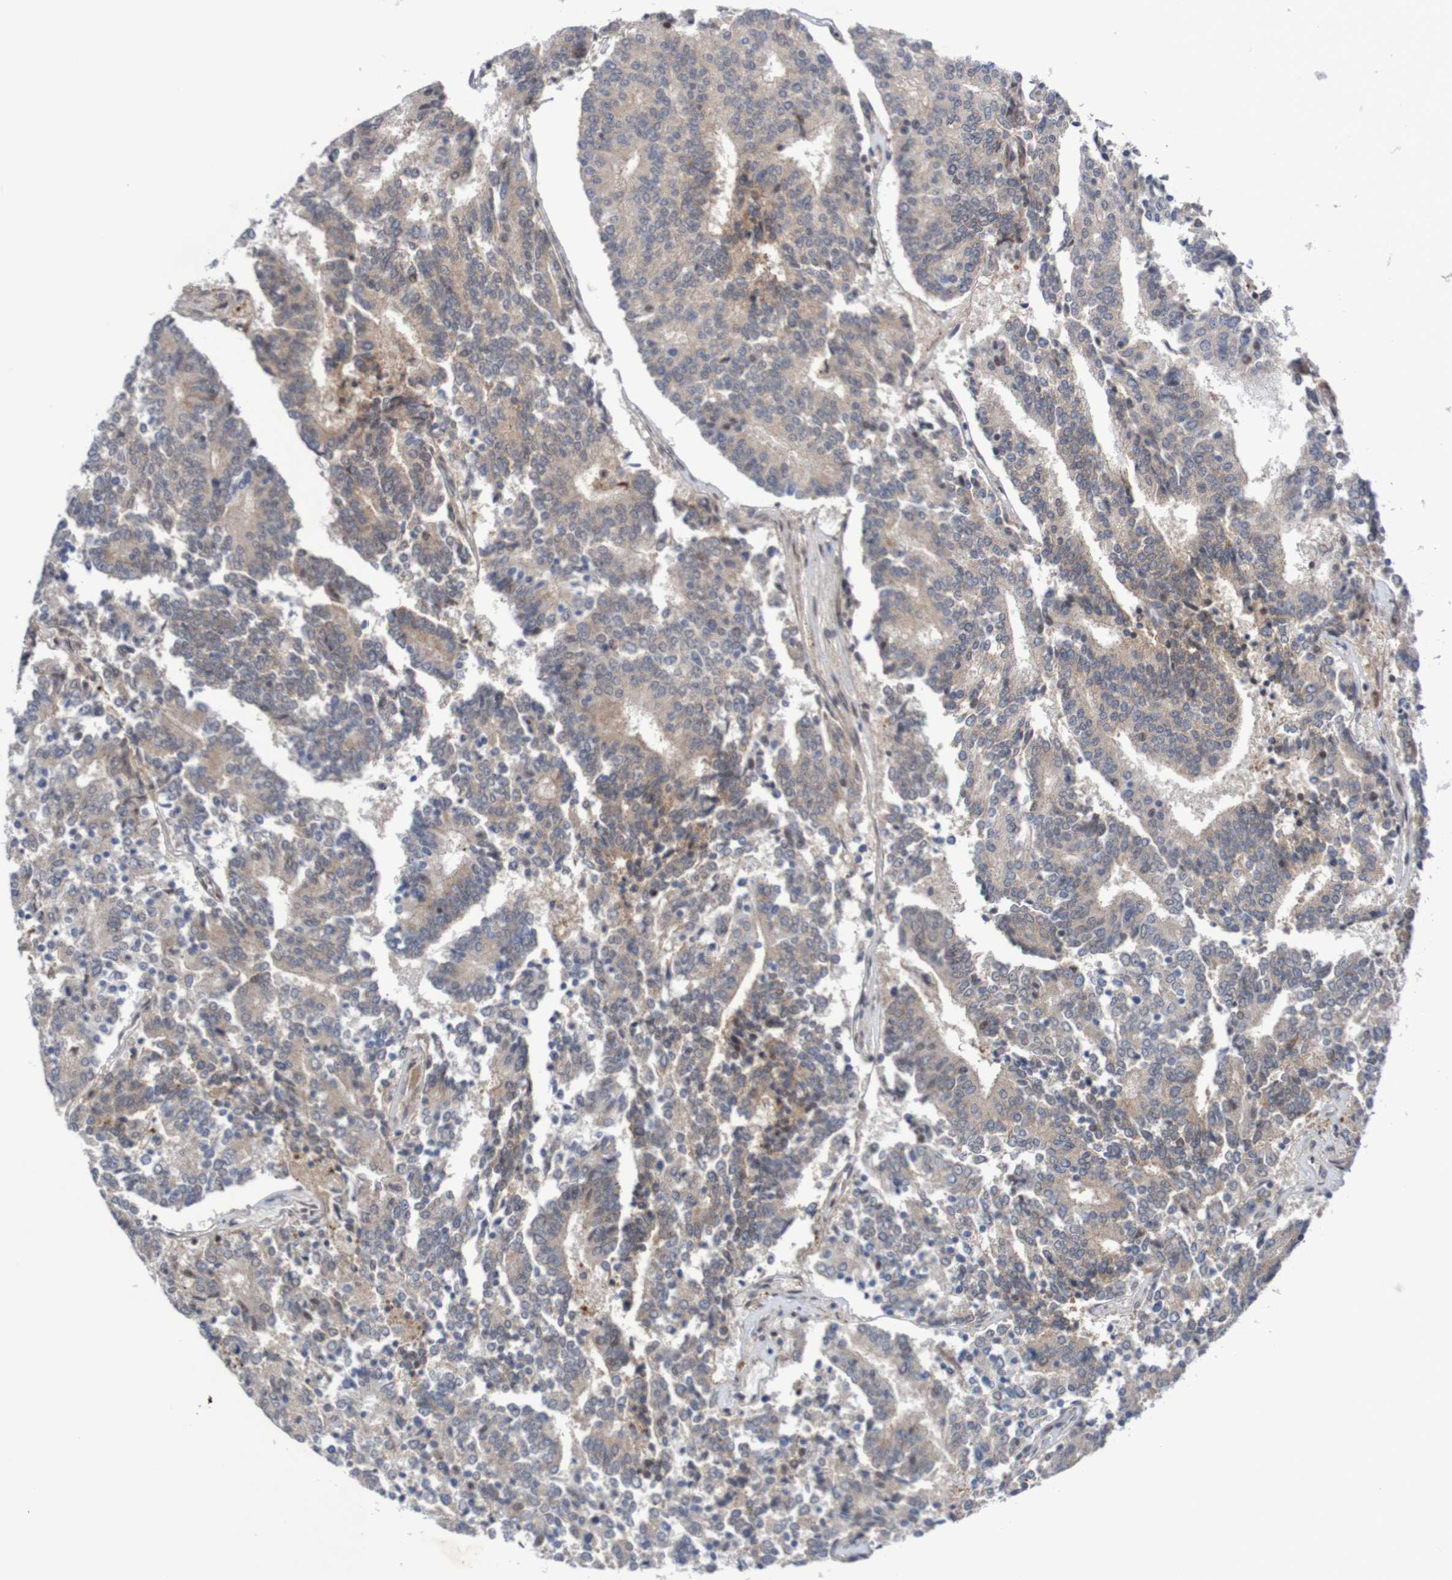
{"staining": {"intensity": "weak", "quantity": ">75%", "location": "cytoplasmic/membranous"}, "tissue": "prostate cancer", "cell_type": "Tumor cells", "image_type": "cancer", "snomed": [{"axis": "morphology", "description": "Normal tissue, NOS"}, {"axis": "morphology", "description": "Adenocarcinoma, High grade"}, {"axis": "topography", "description": "Prostate"}, {"axis": "topography", "description": "Seminal veicle"}], "caption": "Weak cytoplasmic/membranous staining is identified in about >75% of tumor cells in prostate cancer (adenocarcinoma (high-grade)).", "gene": "ITLN1", "patient": {"sex": "male", "age": 55}}